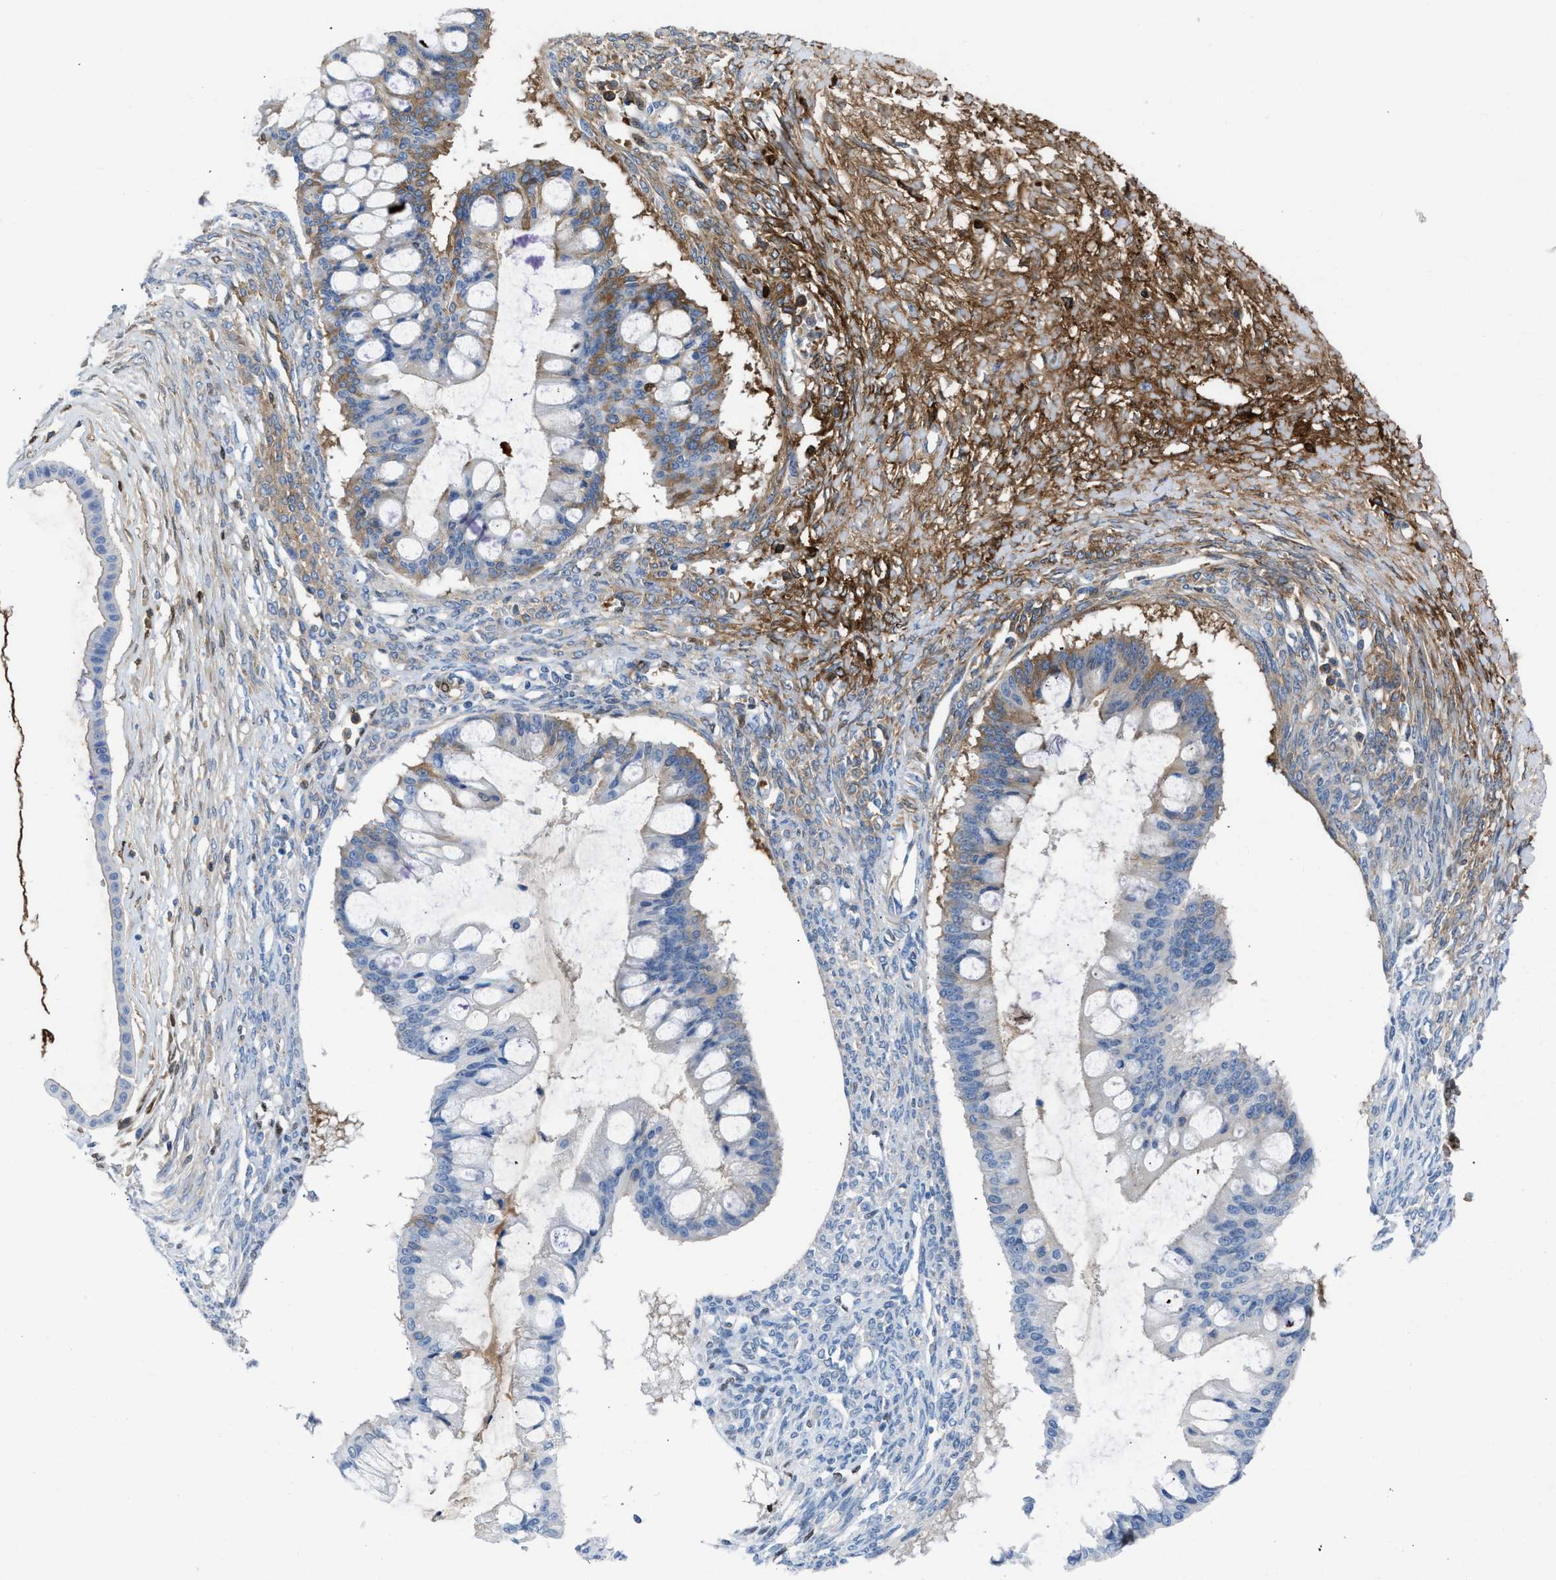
{"staining": {"intensity": "moderate", "quantity": "<25%", "location": "cytoplasmic/membranous"}, "tissue": "ovarian cancer", "cell_type": "Tumor cells", "image_type": "cancer", "snomed": [{"axis": "morphology", "description": "Cystadenocarcinoma, mucinous, NOS"}, {"axis": "topography", "description": "Ovary"}], "caption": "High-magnification brightfield microscopy of ovarian cancer stained with DAB (3,3'-diaminobenzidine) (brown) and counterstained with hematoxylin (blue). tumor cells exhibit moderate cytoplasmic/membranous staining is appreciated in about<25% of cells.", "gene": "LEF1", "patient": {"sex": "female", "age": 73}}